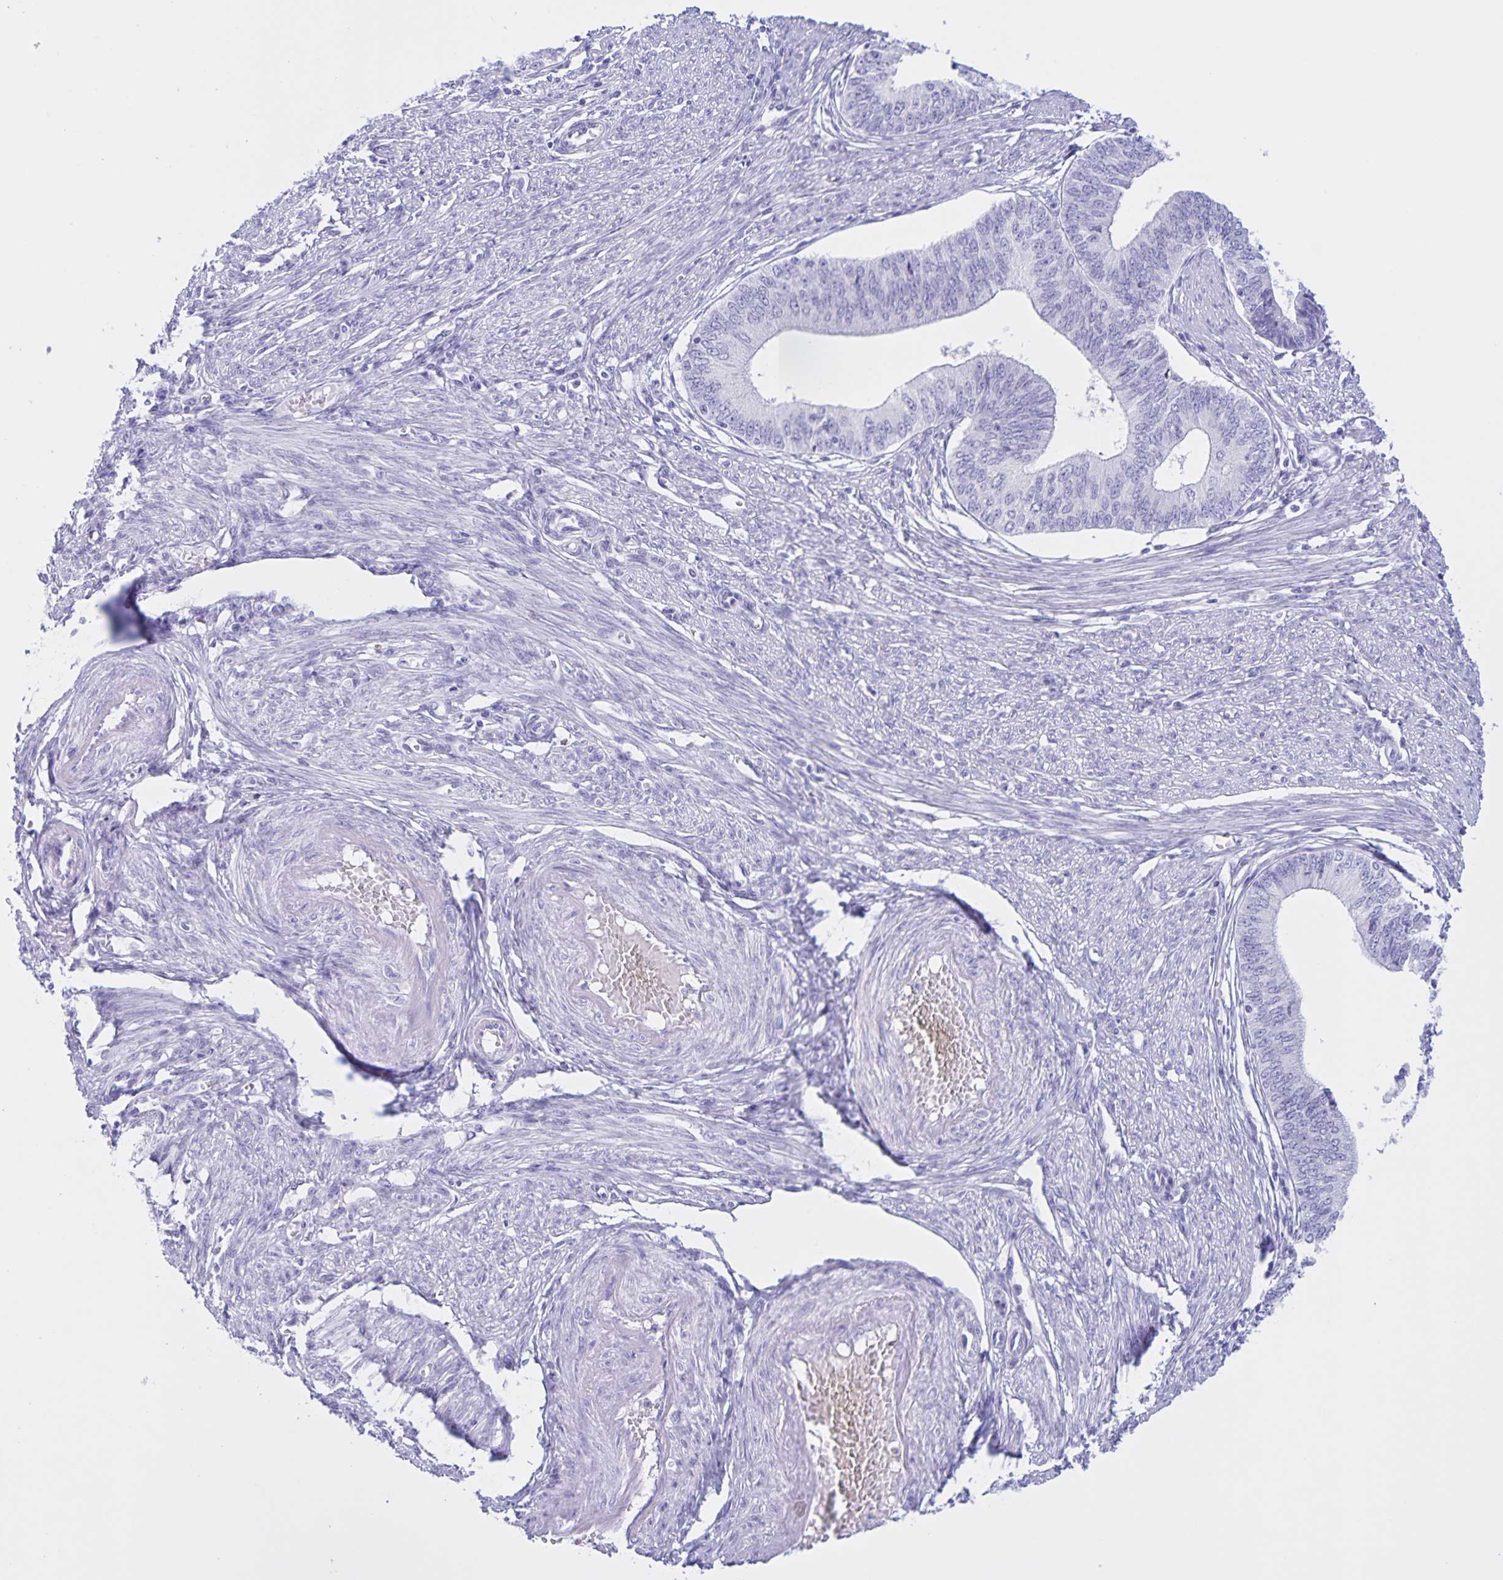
{"staining": {"intensity": "negative", "quantity": "none", "location": "none"}, "tissue": "endometrial cancer", "cell_type": "Tumor cells", "image_type": "cancer", "snomed": [{"axis": "morphology", "description": "Adenocarcinoma, NOS"}, {"axis": "topography", "description": "Endometrium"}], "caption": "DAB (3,3'-diaminobenzidine) immunohistochemical staining of human adenocarcinoma (endometrial) demonstrates no significant expression in tumor cells.", "gene": "TGIF2LX", "patient": {"sex": "female", "age": 68}}